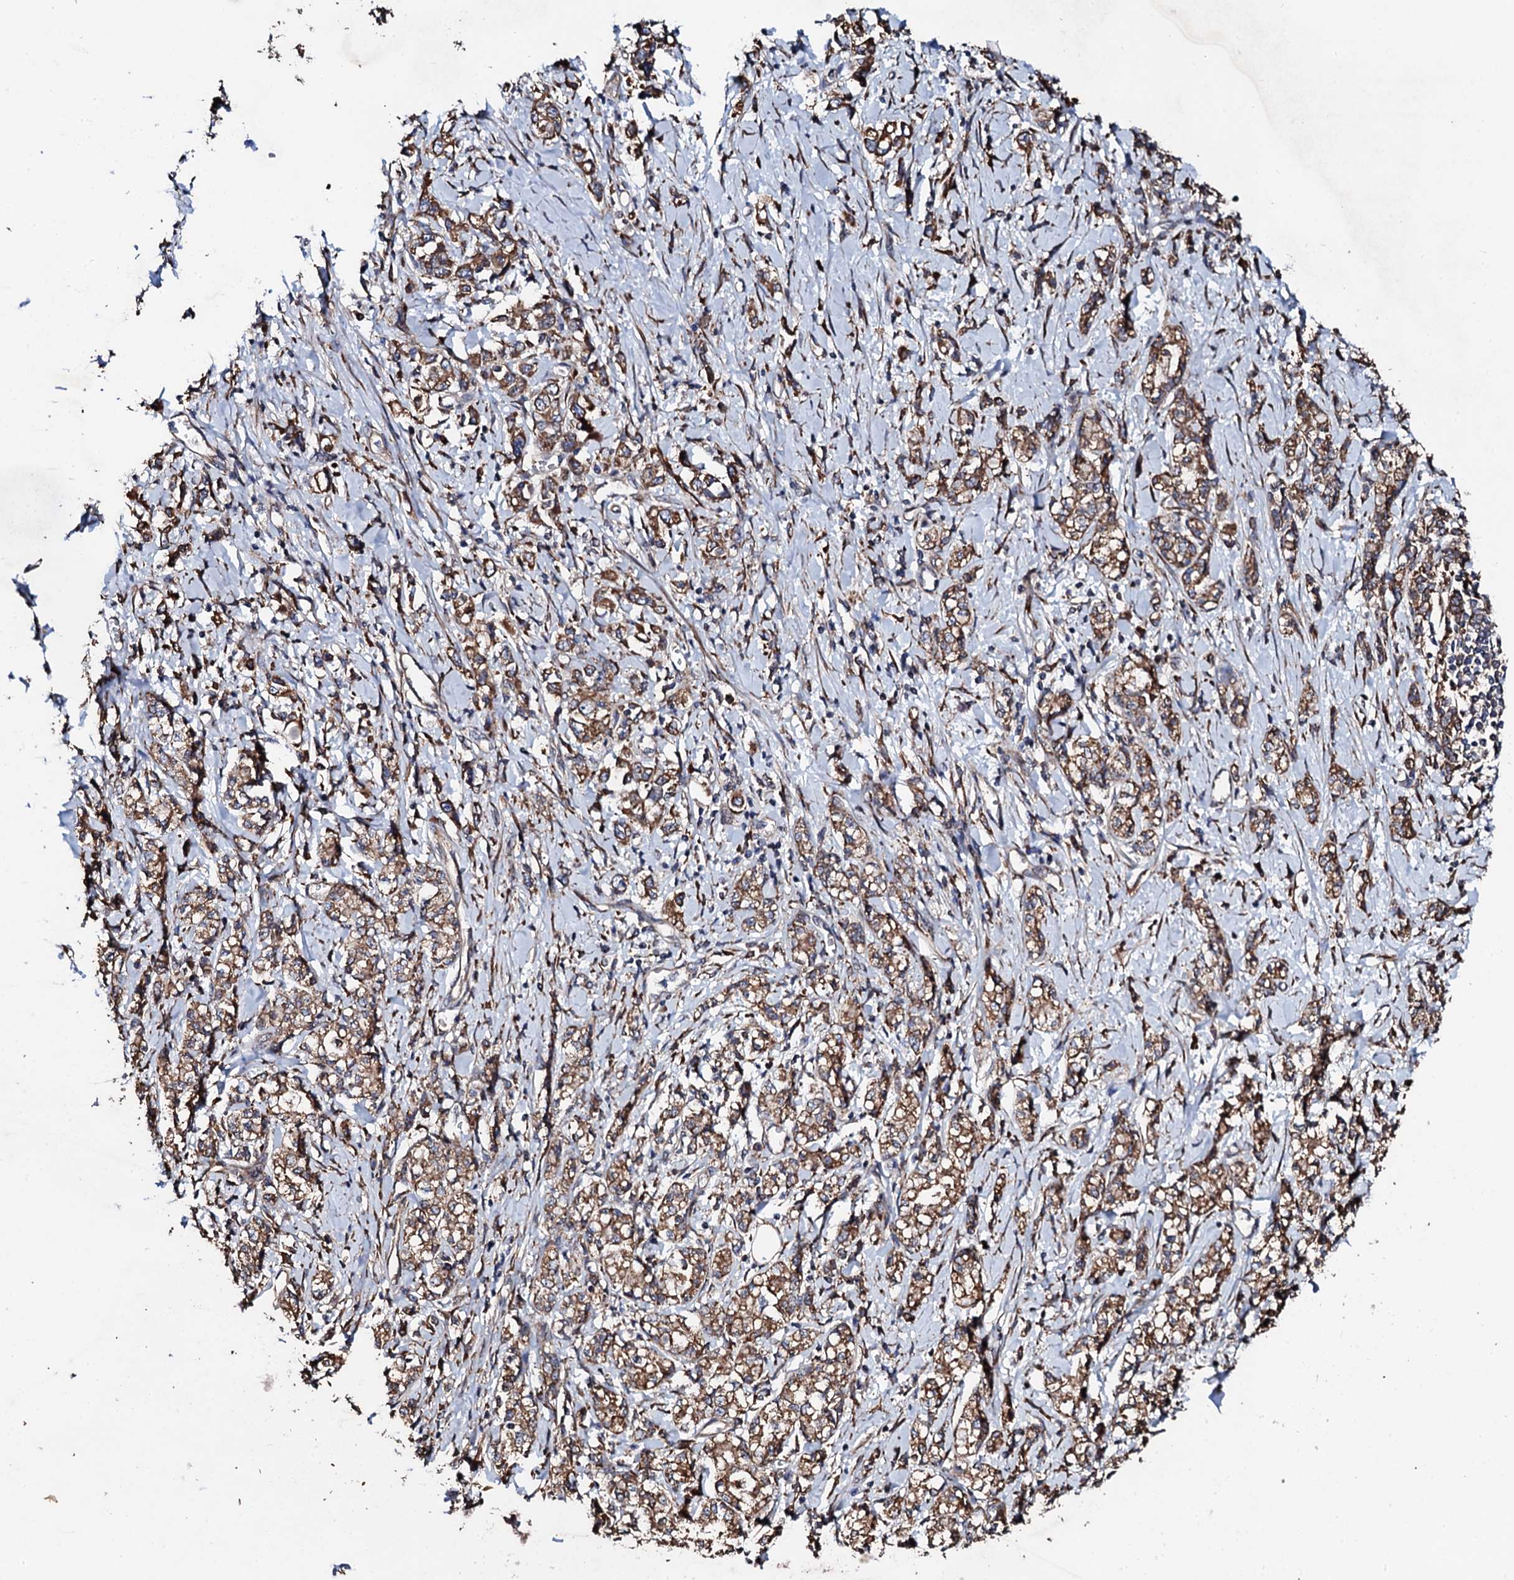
{"staining": {"intensity": "moderate", "quantity": ">75%", "location": "cytoplasmic/membranous"}, "tissue": "stomach cancer", "cell_type": "Tumor cells", "image_type": "cancer", "snomed": [{"axis": "morphology", "description": "Adenocarcinoma, NOS"}, {"axis": "topography", "description": "Stomach"}], "caption": "A histopathology image showing moderate cytoplasmic/membranous staining in approximately >75% of tumor cells in stomach adenocarcinoma, as visualized by brown immunohistochemical staining.", "gene": "CKAP5", "patient": {"sex": "female", "age": 76}}